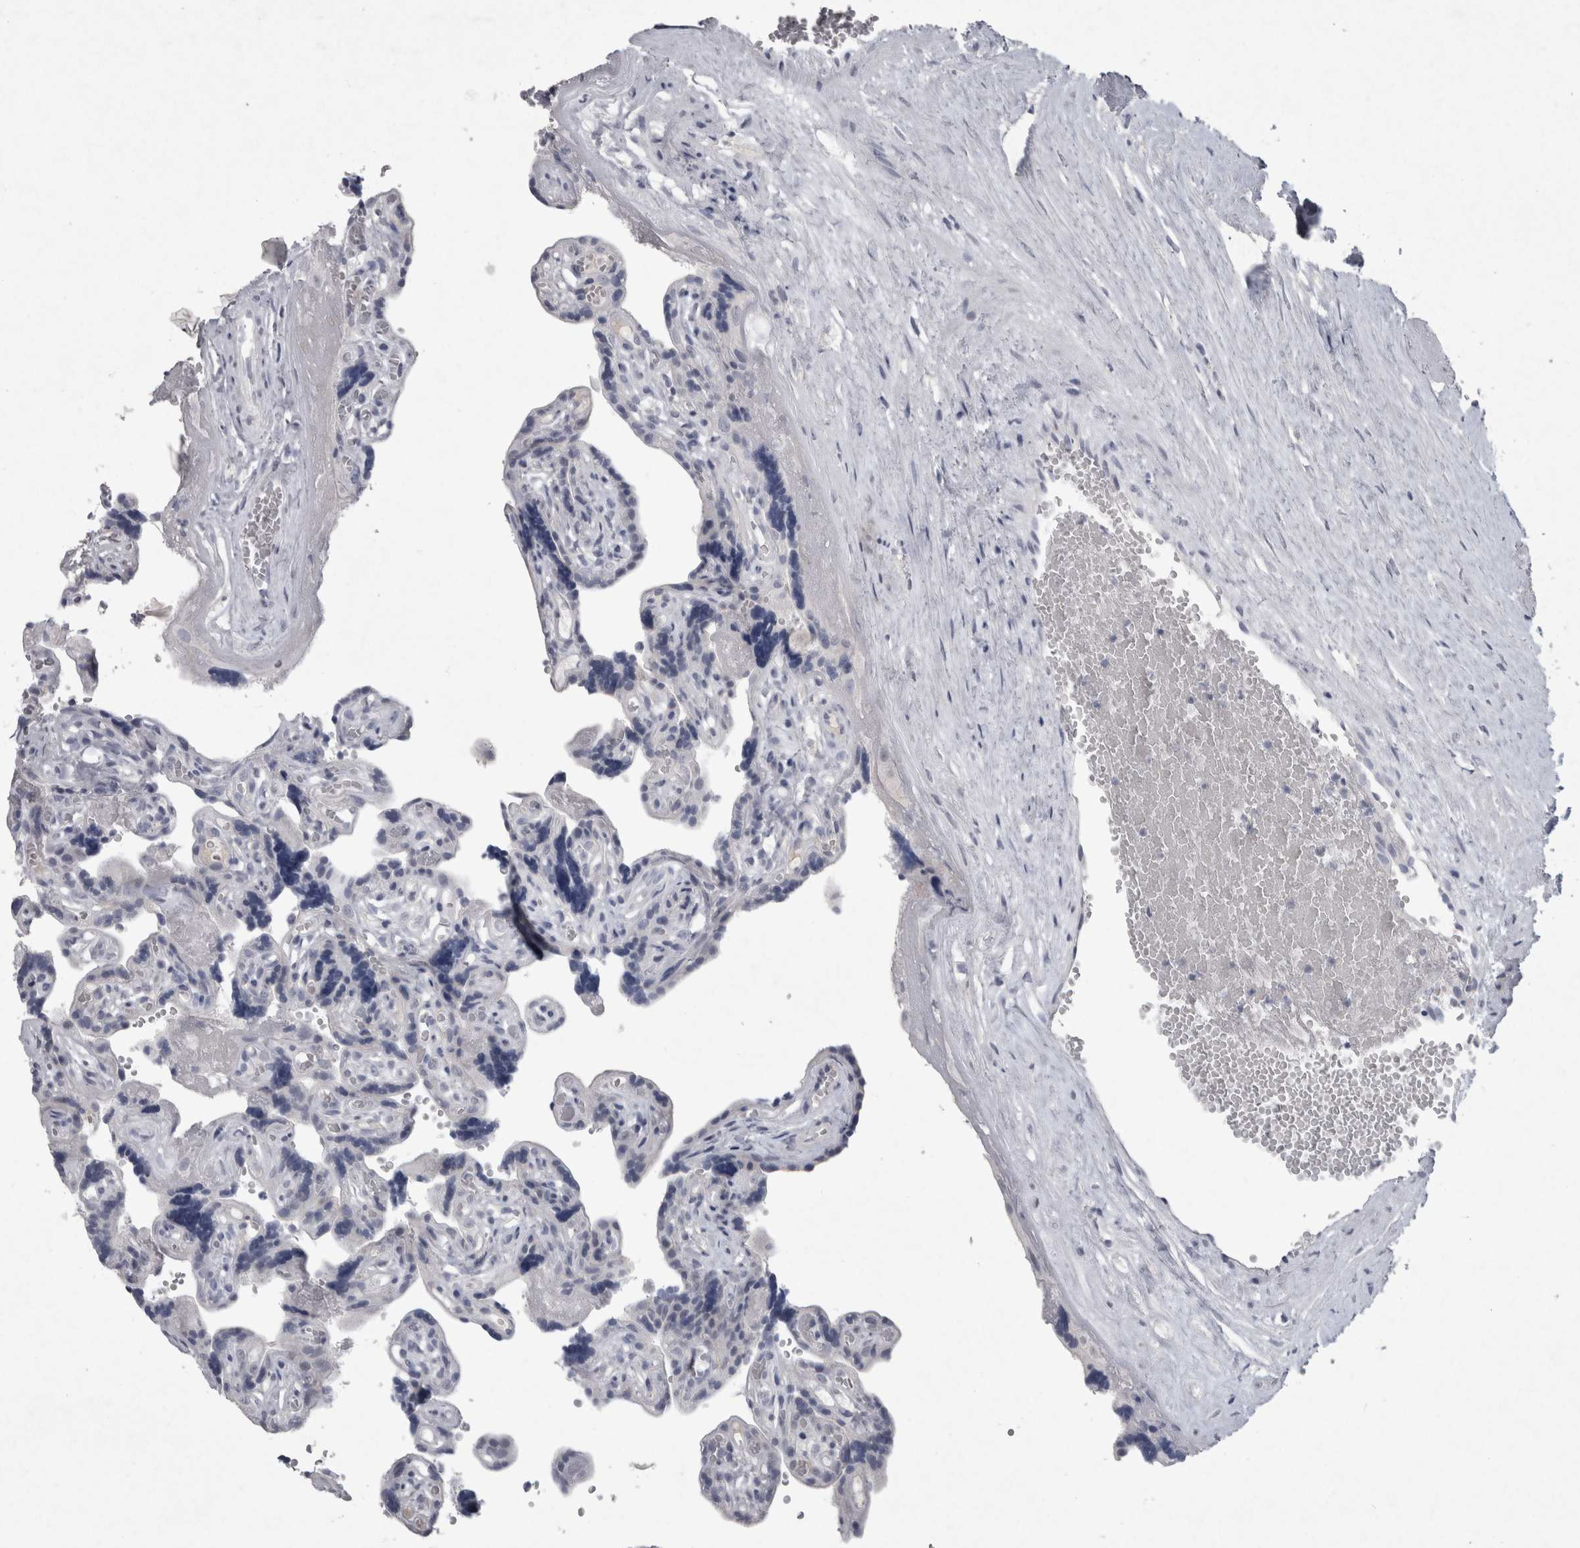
{"staining": {"intensity": "negative", "quantity": "none", "location": "none"}, "tissue": "placenta", "cell_type": "Trophoblastic cells", "image_type": "normal", "snomed": [{"axis": "morphology", "description": "Normal tissue, NOS"}, {"axis": "topography", "description": "Placenta"}], "caption": "IHC histopathology image of benign placenta: placenta stained with DAB exhibits no significant protein positivity in trophoblastic cells. Brightfield microscopy of immunohistochemistry (IHC) stained with DAB (brown) and hematoxylin (blue), captured at high magnification.", "gene": "PDX1", "patient": {"sex": "female", "age": 30}}